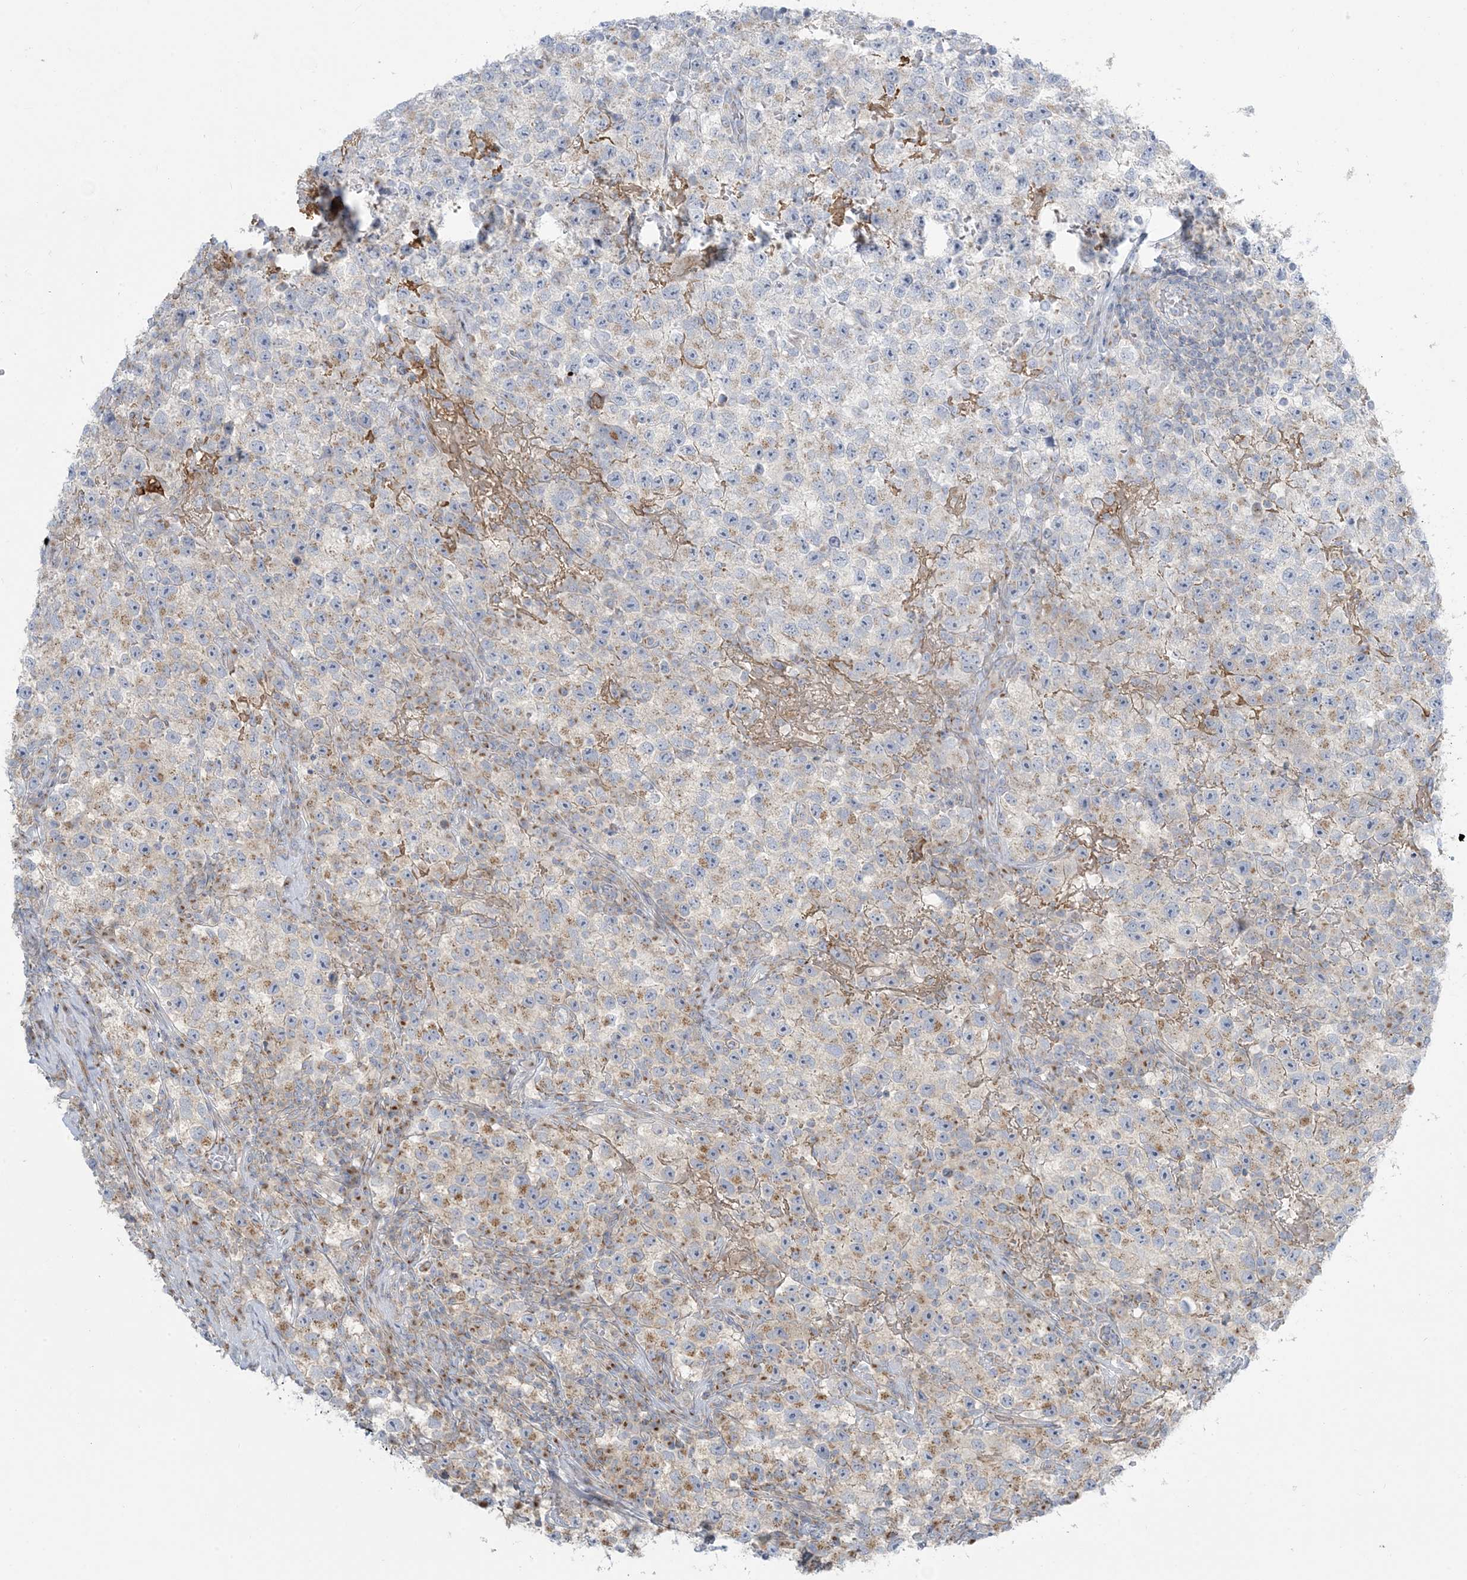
{"staining": {"intensity": "moderate", "quantity": "25%-75%", "location": "cytoplasmic/membranous"}, "tissue": "testis cancer", "cell_type": "Tumor cells", "image_type": "cancer", "snomed": [{"axis": "morphology", "description": "Seminoma, NOS"}, {"axis": "topography", "description": "Testis"}], "caption": "High-magnification brightfield microscopy of seminoma (testis) stained with DAB (brown) and counterstained with hematoxylin (blue). tumor cells exhibit moderate cytoplasmic/membranous positivity is appreciated in approximately25%-75% of cells.", "gene": "AFTPH", "patient": {"sex": "male", "age": 22}}